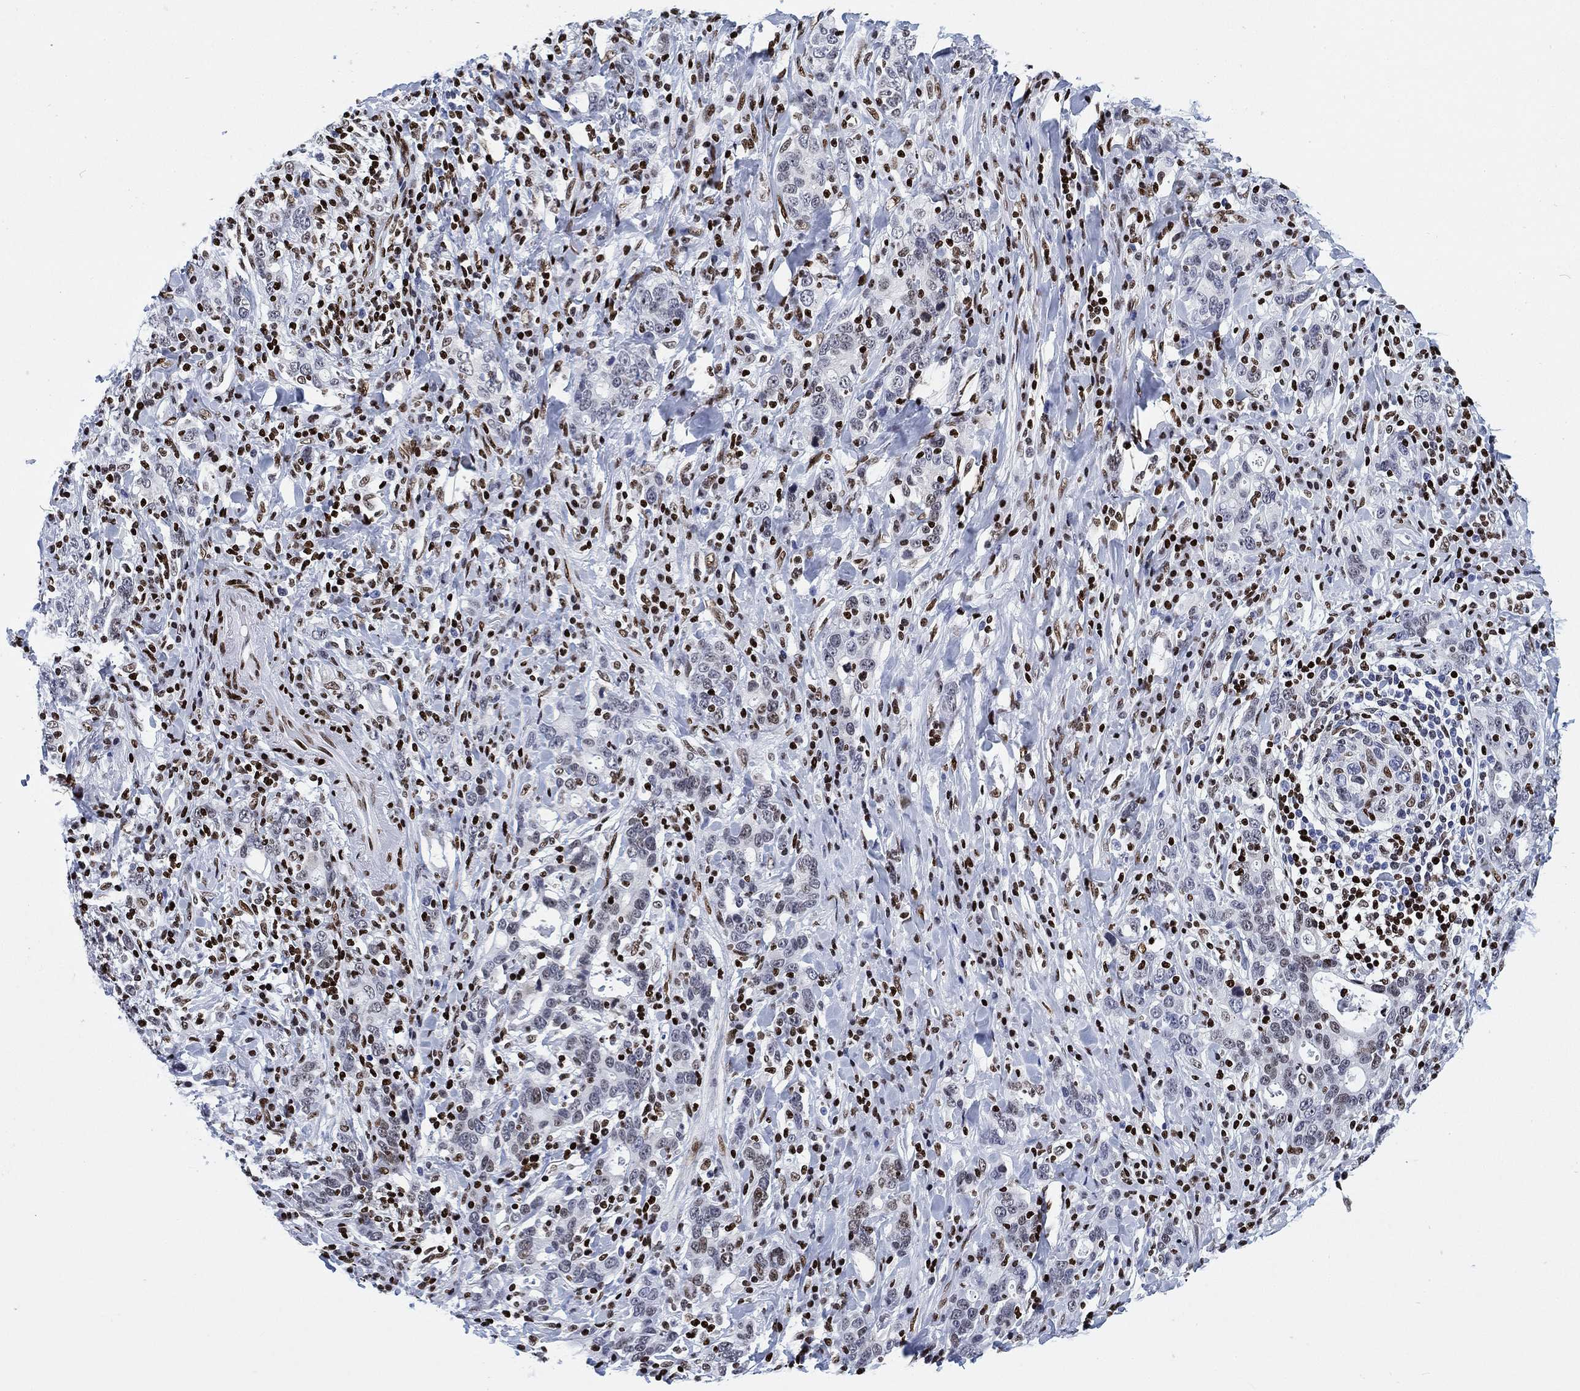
{"staining": {"intensity": "negative", "quantity": "none", "location": "none"}, "tissue": "stomach cancer", "cell_type": "Tumor cells", "image_type": "cancer", "snomed": [{"axis": "morphology", "description": "Adenocarcinoma, NOS"}, {"axis": "topography", "description": "Stomach"}], "caption": "Immunohistochemistry (IHC) image of stomach cancer stained for a protein (brown), which reveals no expression in tumor cells.", "gene": "H1-10", "patient": {"sex": "male", "age": 79}}